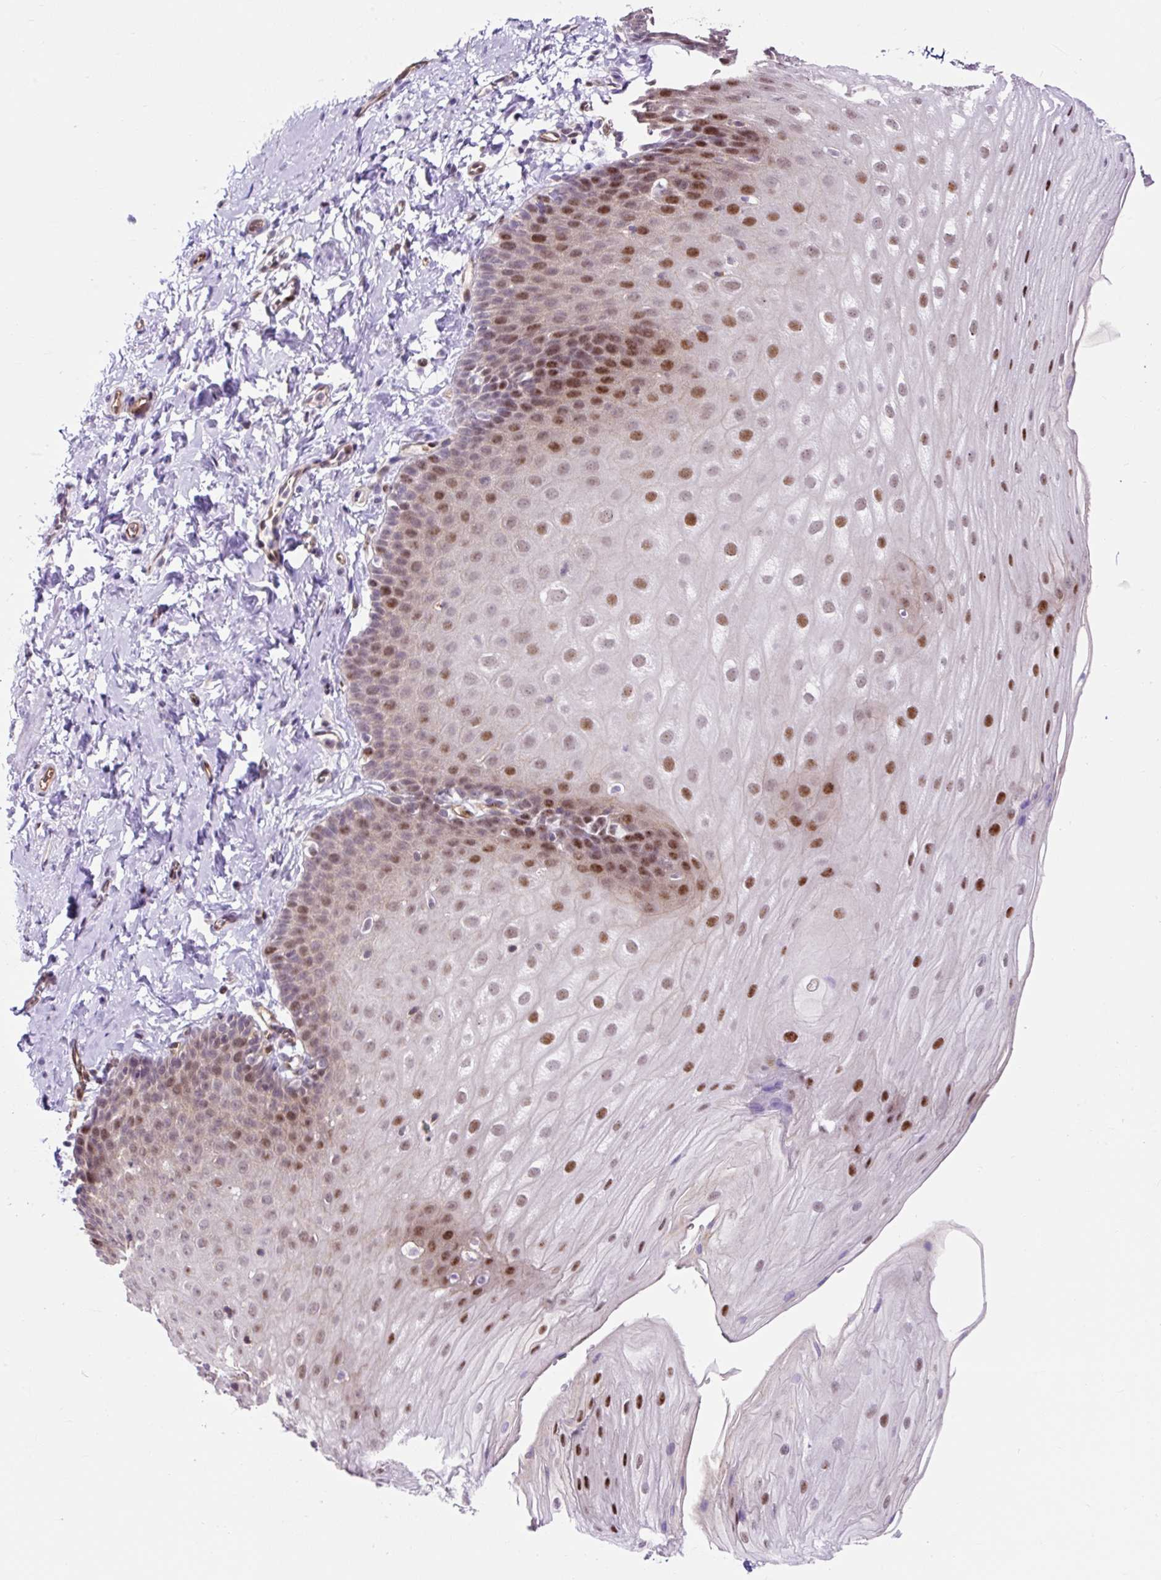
{"staining": {"intensity": "moderate", "quantity": "25%-75%", "location": "nuclear"}, "tissue": "esophagus", "cell_type": "Squamous epithelial cells", "image_type": "normal", "snomed": [{"axis": "morphology", "description": "Normal tissue, NOS"}, {"axis": "topography", "description": "Esophagus"}], "caption": "Unremarkable esophagus demonstrates moderate nuclear expression in approximately 25%-75% of squamous epithelial cells.", "gene": "HIP1R", "patient": {"sex": "male", "age": 70}}